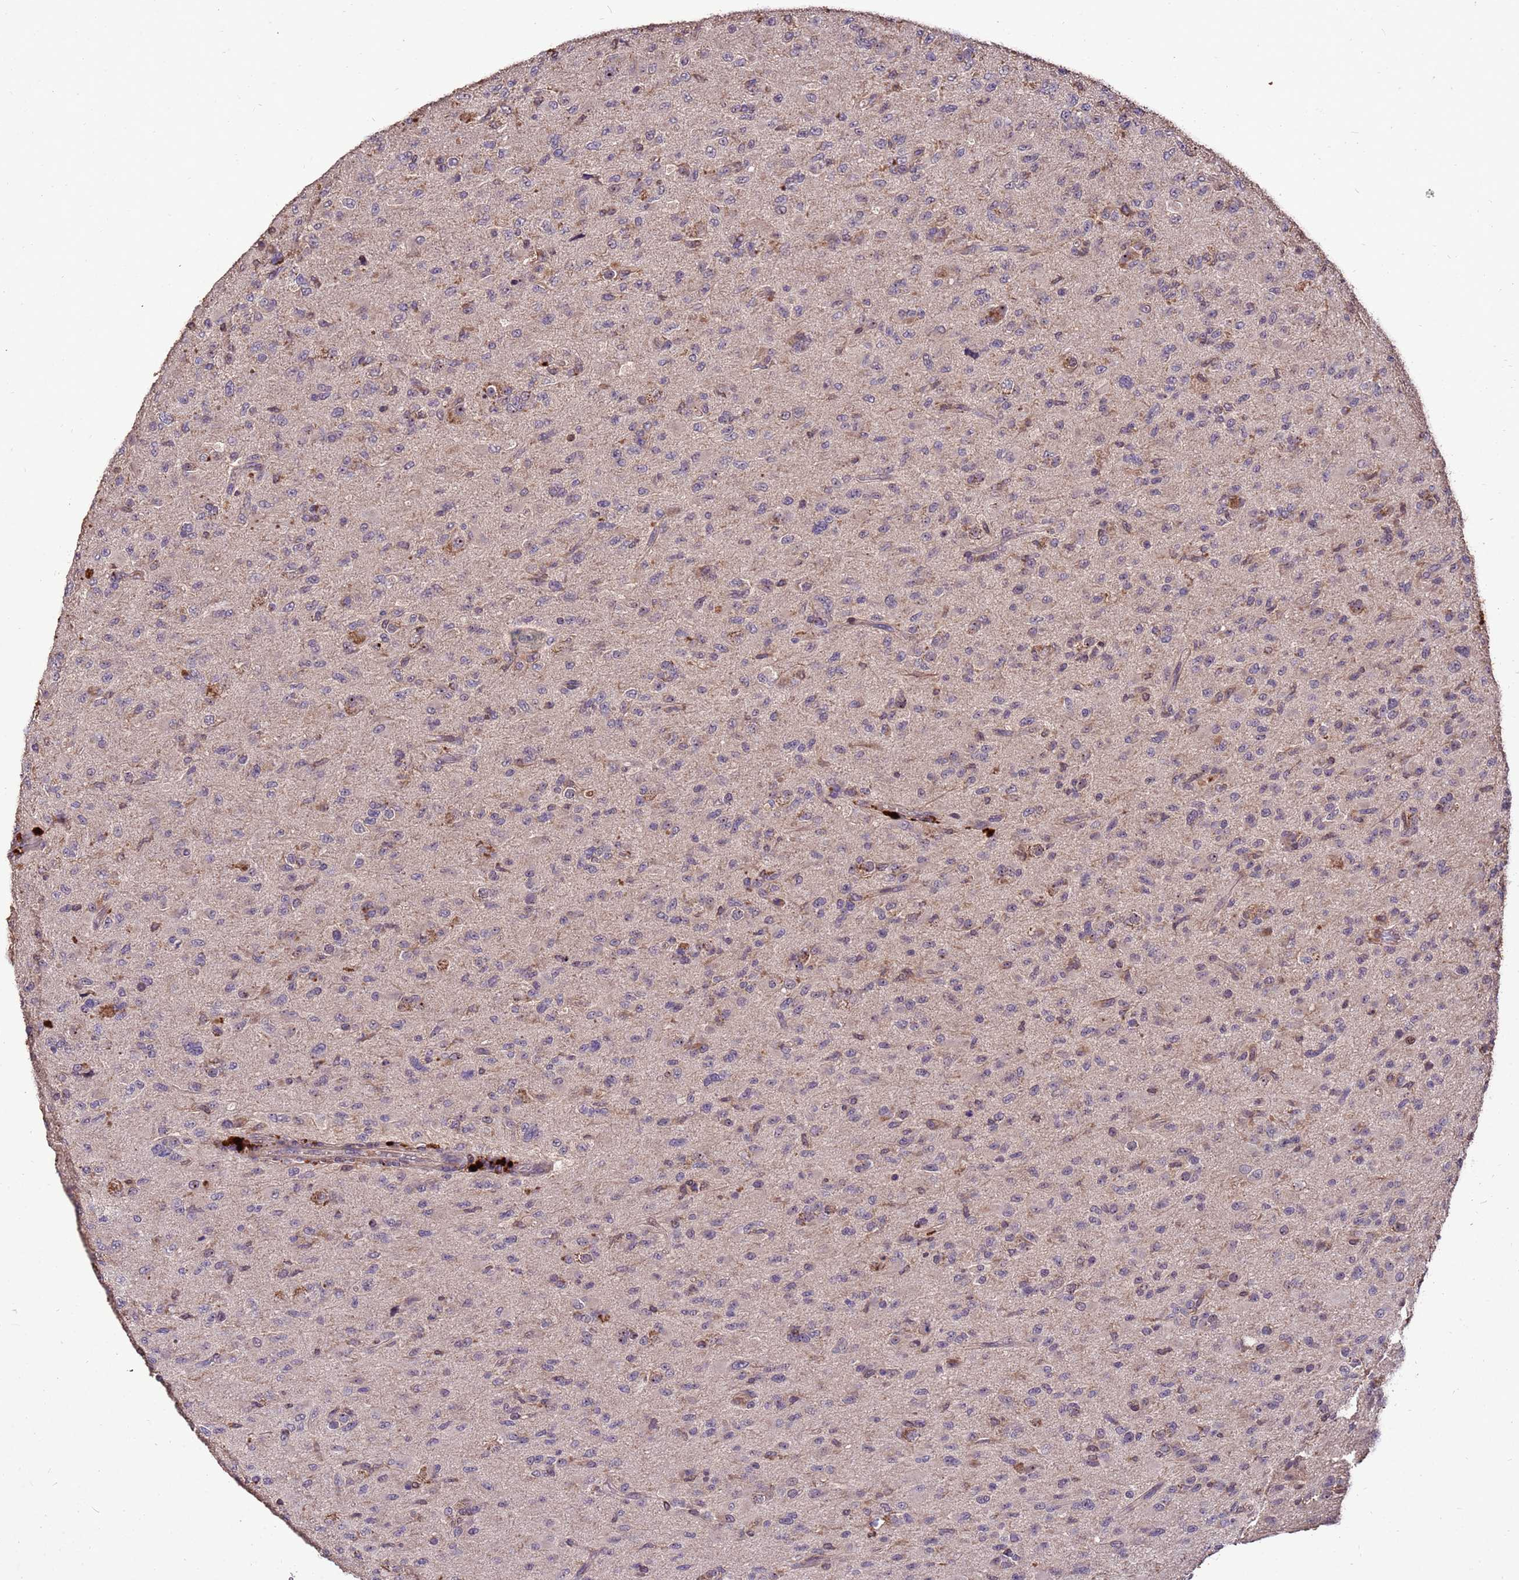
{"staining": {"intensity": "negative", "quantity": "none", "location": "none"}, "tissue": "glioma", "cell_type": "Tumor cells", "image_type": "cancer", "snomed": [{"axis": "morphology", "description": "Glioma, malignant, Low grade"}, {"axis": "topography", "description": "Brain"}], "caption": "Tumor cells are negative for brown protein staining in glioma.", "gene": "TOR4A", "patient": {"sex": "male", "age": 65}}